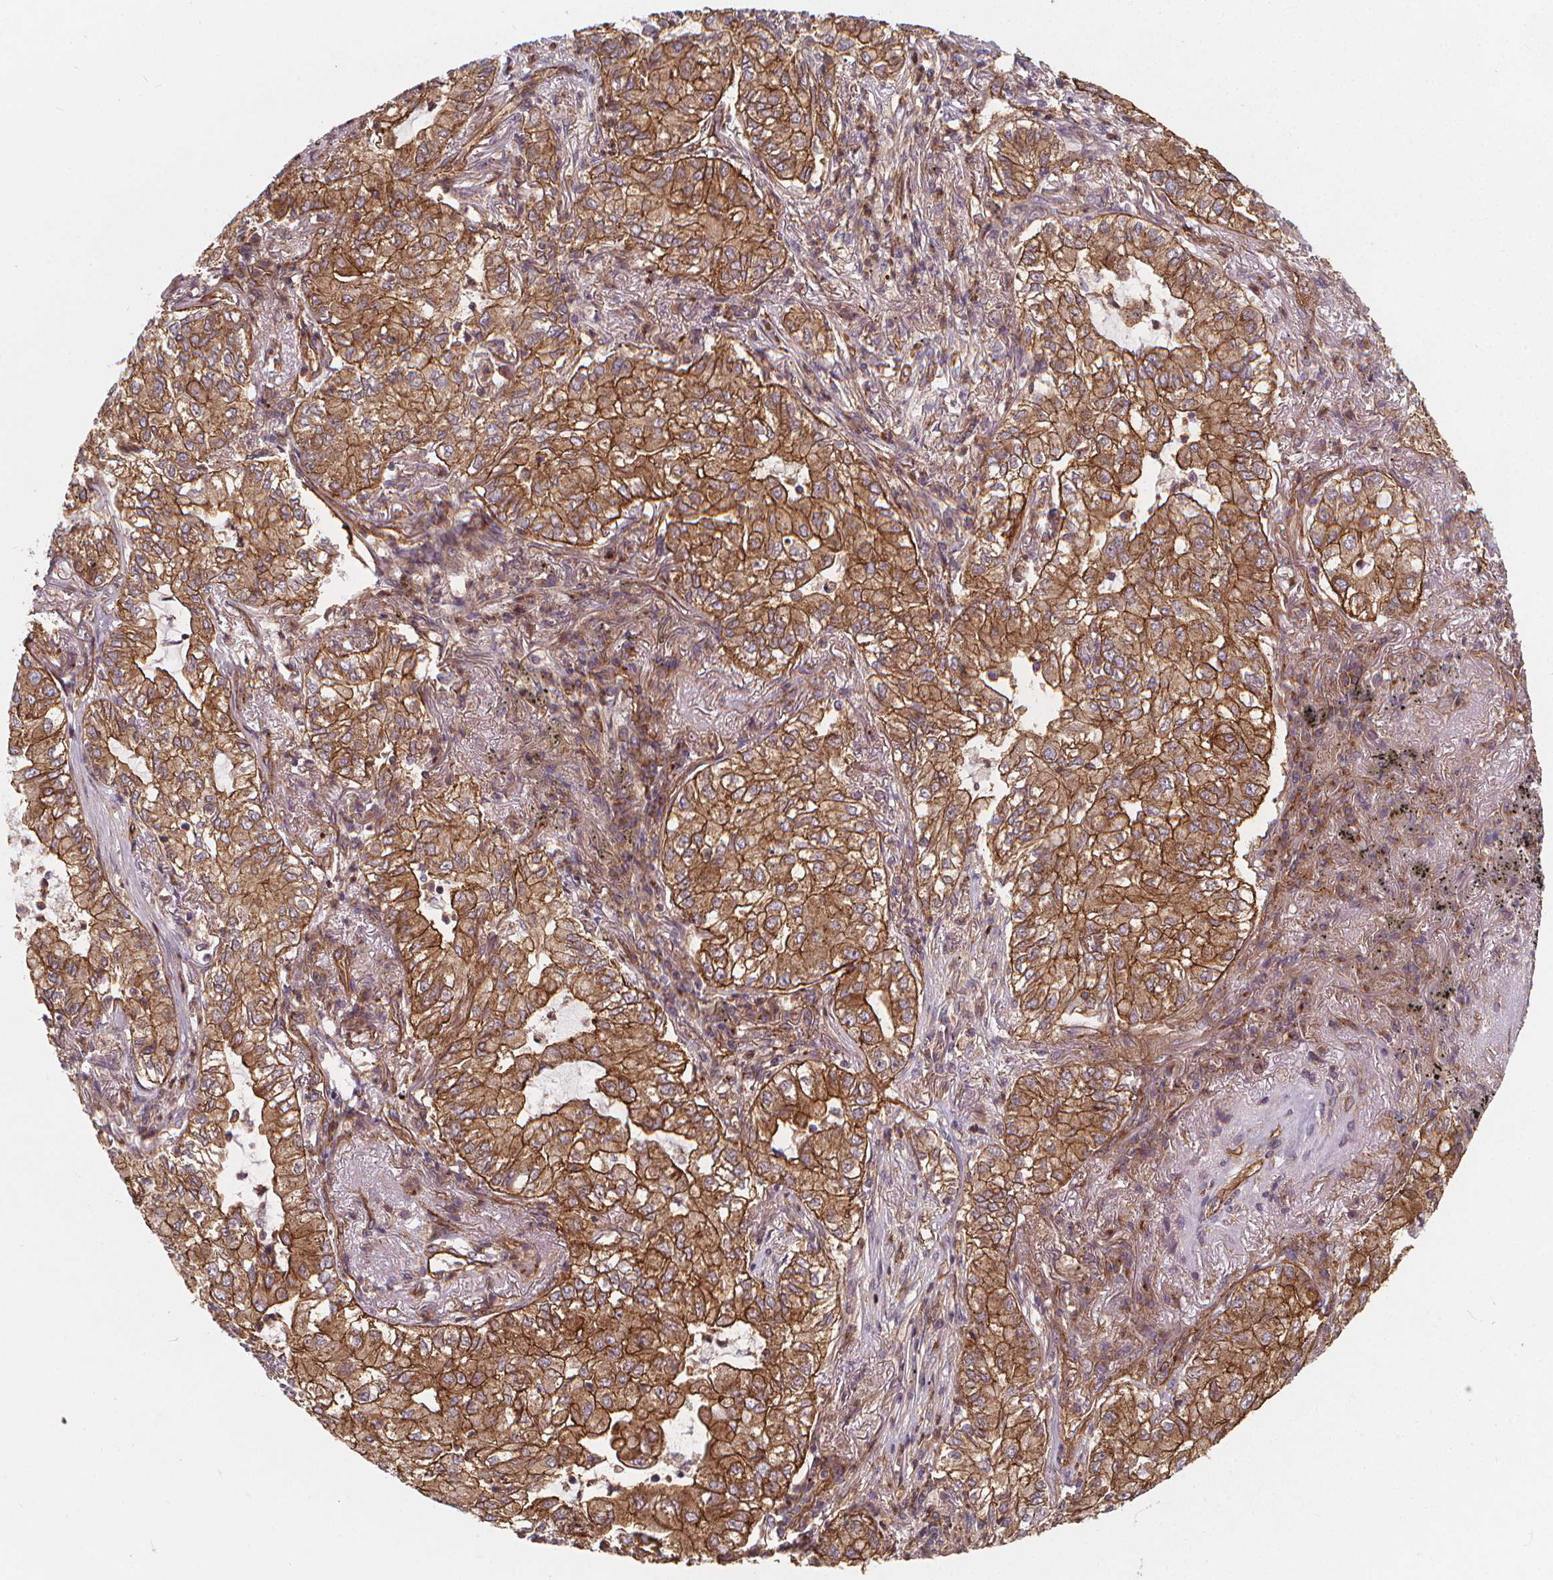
{"staining": {"intensity": "strong", "quantity": ">75%", "location": "cytoplasmic/membranous"}, "tissue": "lung cancer", "cell_type": "Tumor cells", "image_type": "cancer", "snomed": [{"axis": "morphology", "description": "Adenocarcinoma, NOS"}, {"axis": "topography", "description": "Lung"}], "caption": "Immunohistochemical staining of lung adenocarcinoma displays strong cytoplasmic/membranous protein staining in about >75% of tumor cells.", "gene": "CLINT1", "patient": {"sex": "female", "age": 73}}